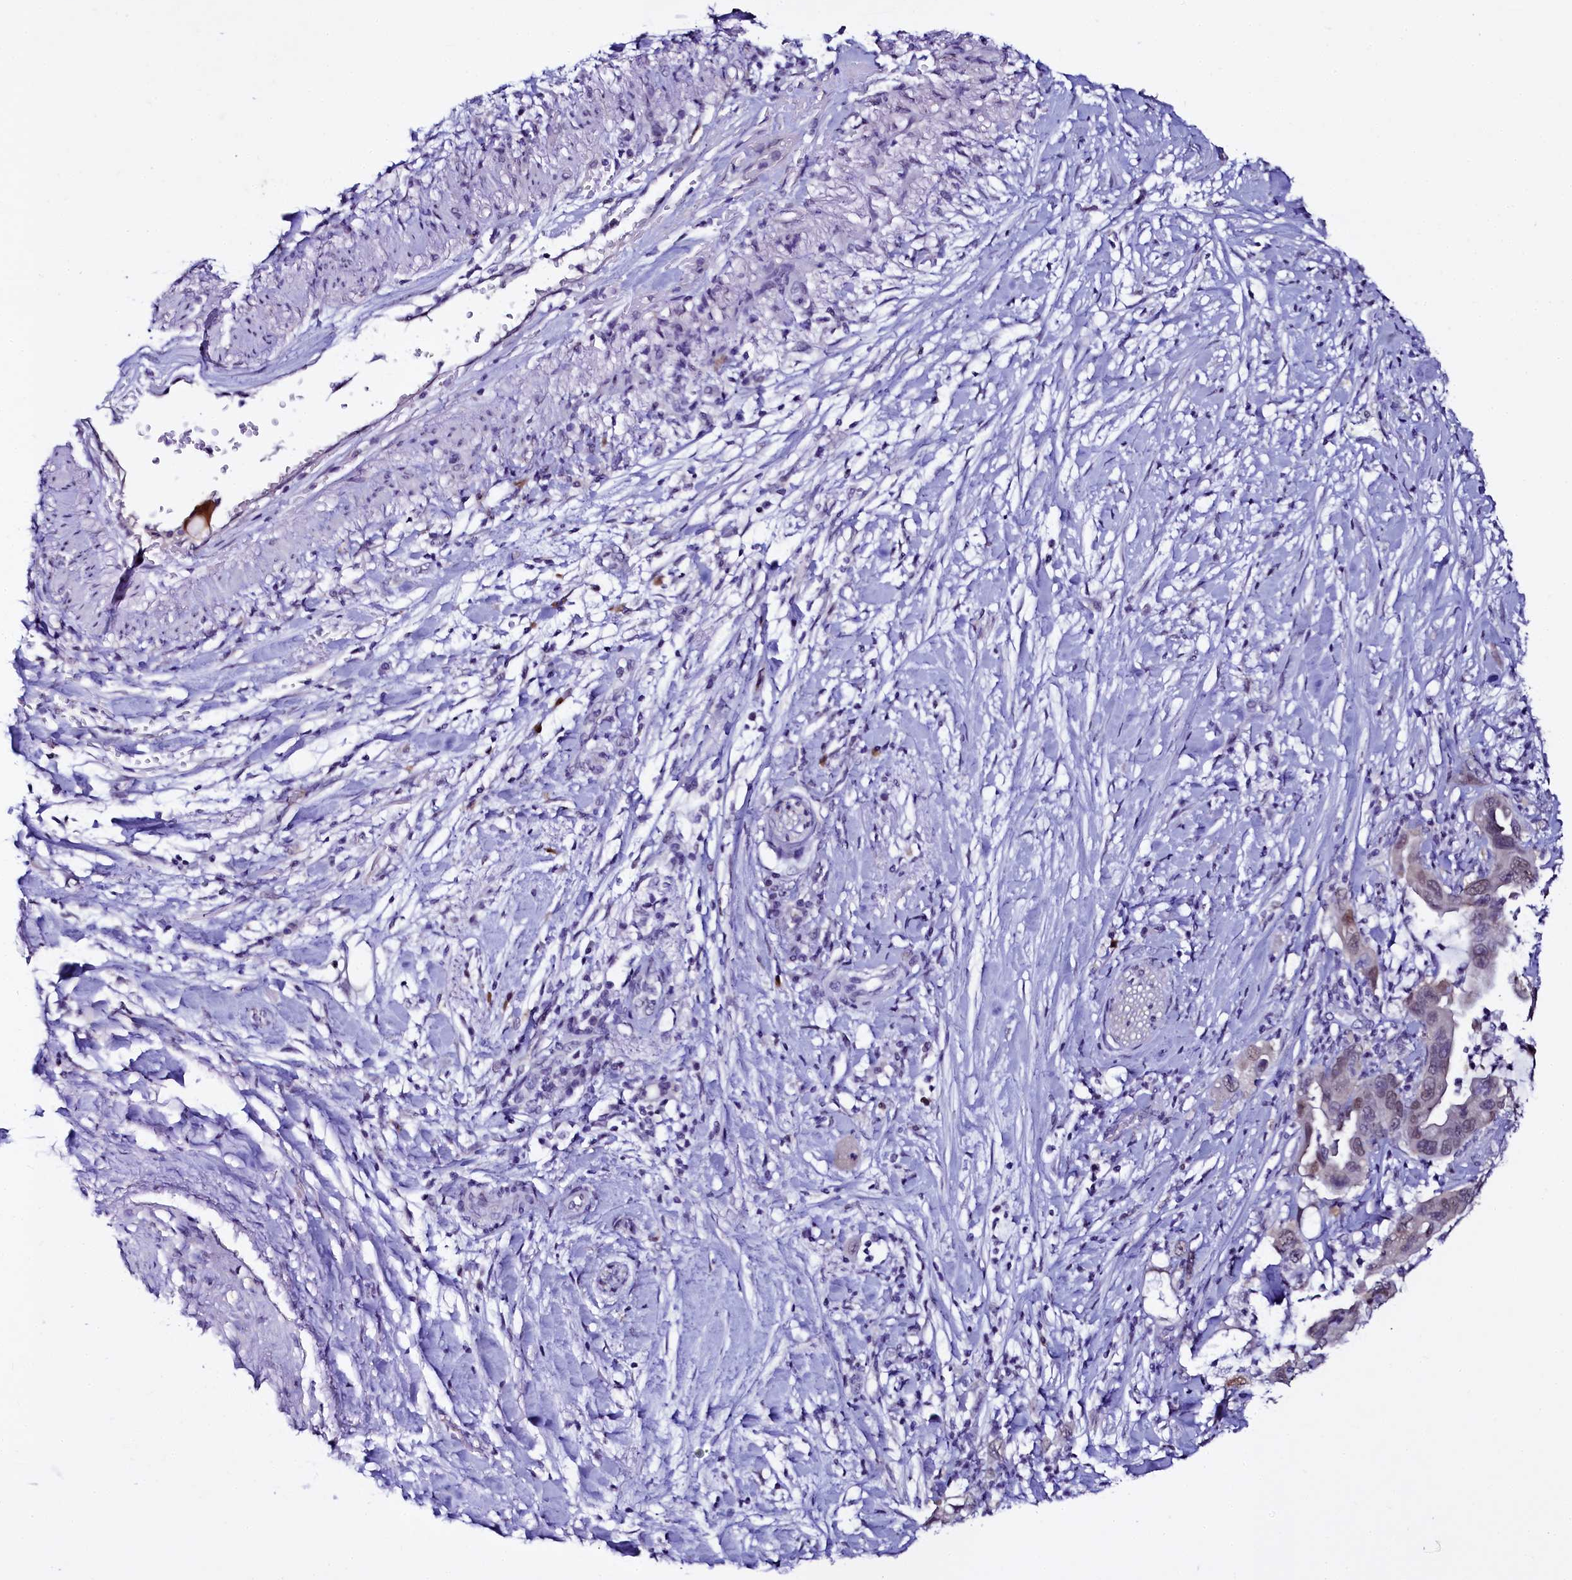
{"staining": {"intensity": "weak", "quantity": "25%-75%", "location": "nuclear"}, "tissue": "pancreatic cancer", "cell_type": "Tumor cells", "image_type": "cancer", "snomed": [{"axis": "morphology", "description": "Adenocarcinoma, NOS"}, {"axis": "topography", "description": "Pancreas"}], "caption": "Weak nuclear protein positivity is present in approximately 25%-75% of tumor cells in pancreatic cancer (adenocarcinoma).", "gene": "SORD", "patient": {"sex": "female", "age": 71}}